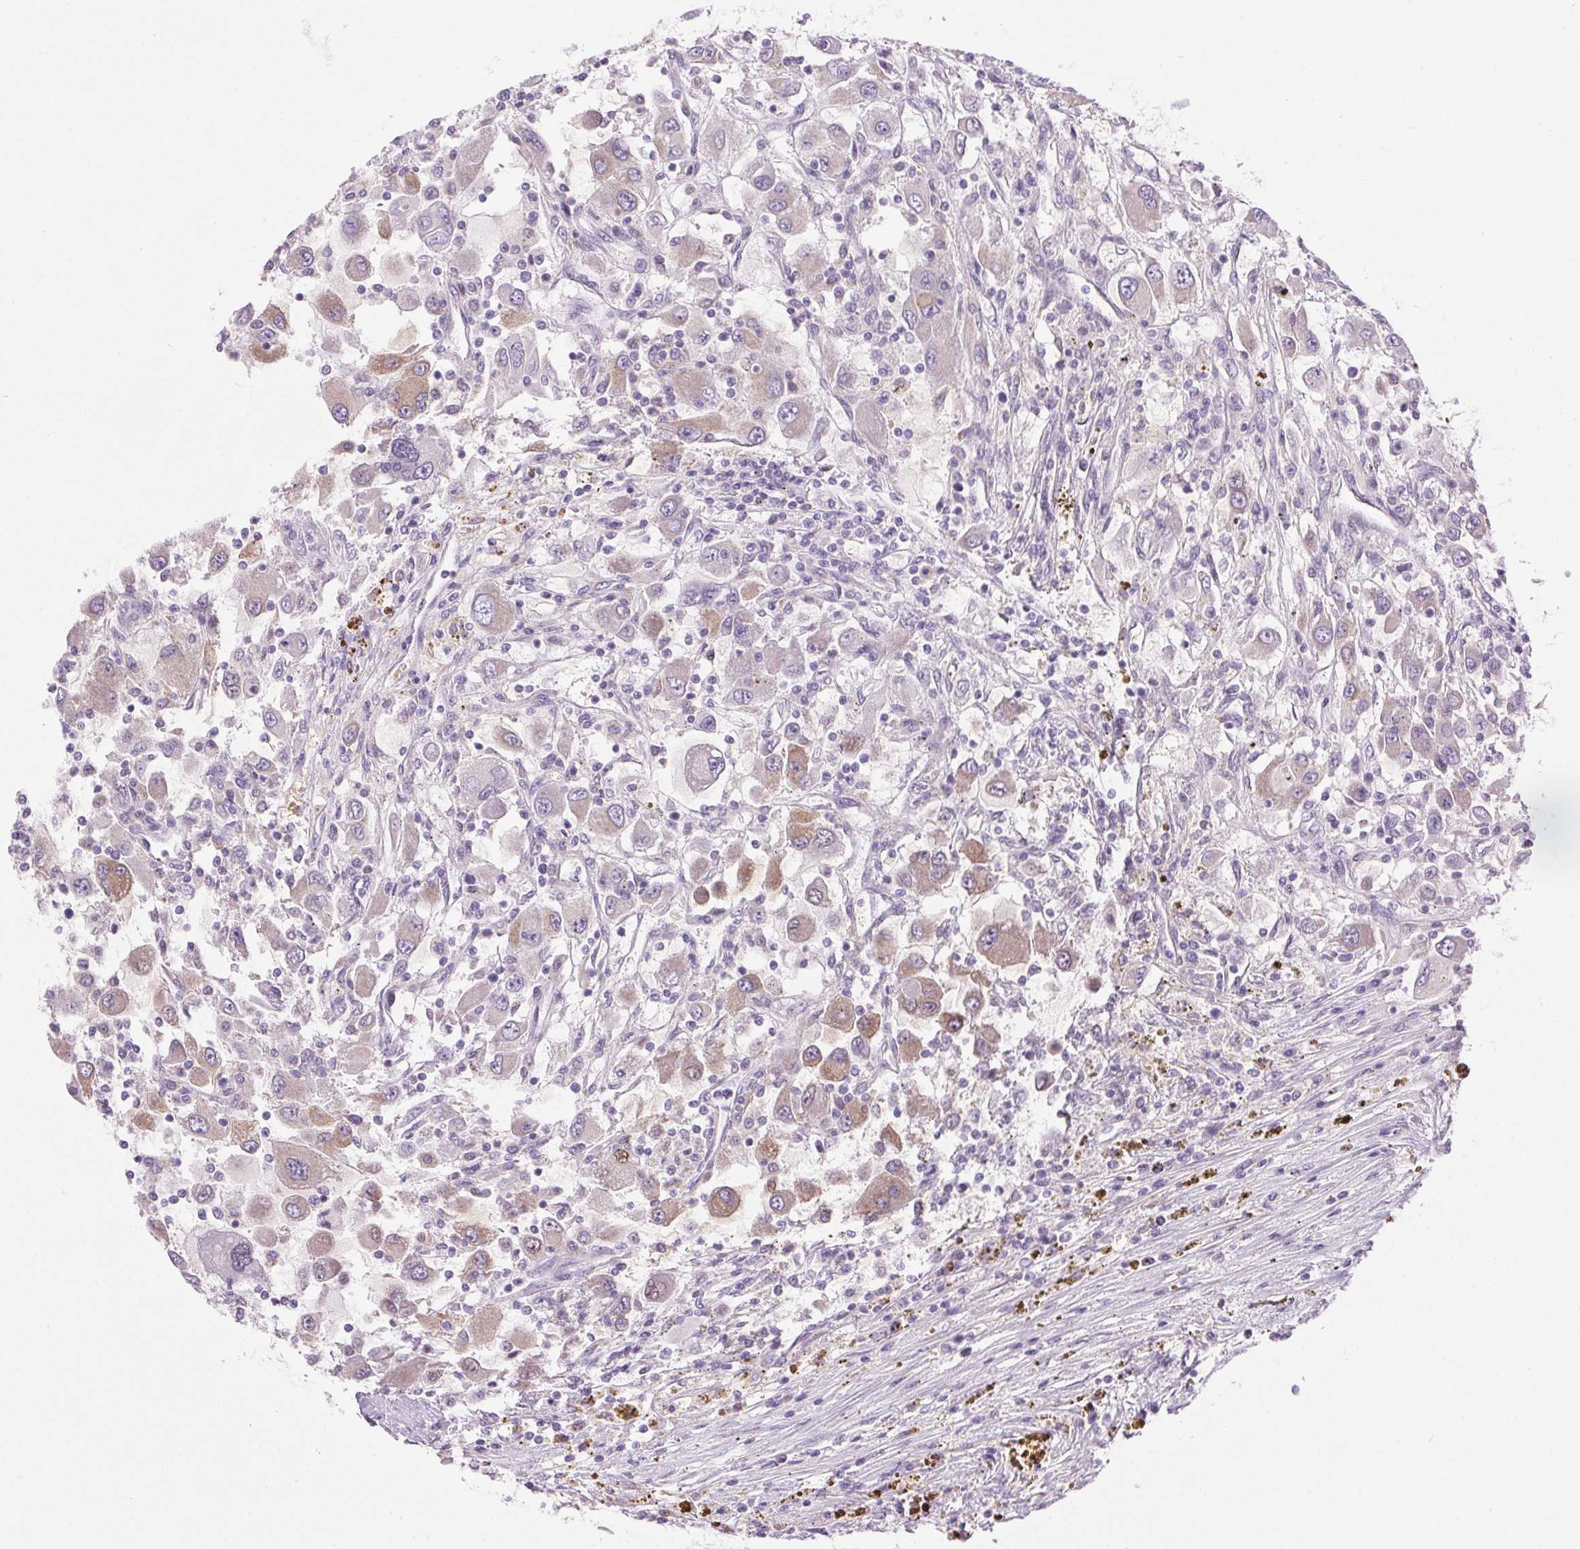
{"staining": {"intensity": "moderate", "quantity": "<25%", "location": "cytoplasmic/membranous"}, "tissue": "renal cancer", "cell_type": "Tumor cells", "image_type": "cancer", "snomed": [{"axis": "morphology", "description": "Adenocarcinoma, NOS"}, {"axis": "topography", "description": "Kidney"}], "caption": "Immunohistochemistry micrograph of neoplastic tissue: human adenocarcinoma (renal) stained using IHC displays low levels of moderate protein expression localized specifically in the cytoplasmic/membranous of tumor cells, appearing as a cytoplasmic/membranous brown color.", "gene": "SOWAHC", "patient": {"sex": "female", "age": 67}}